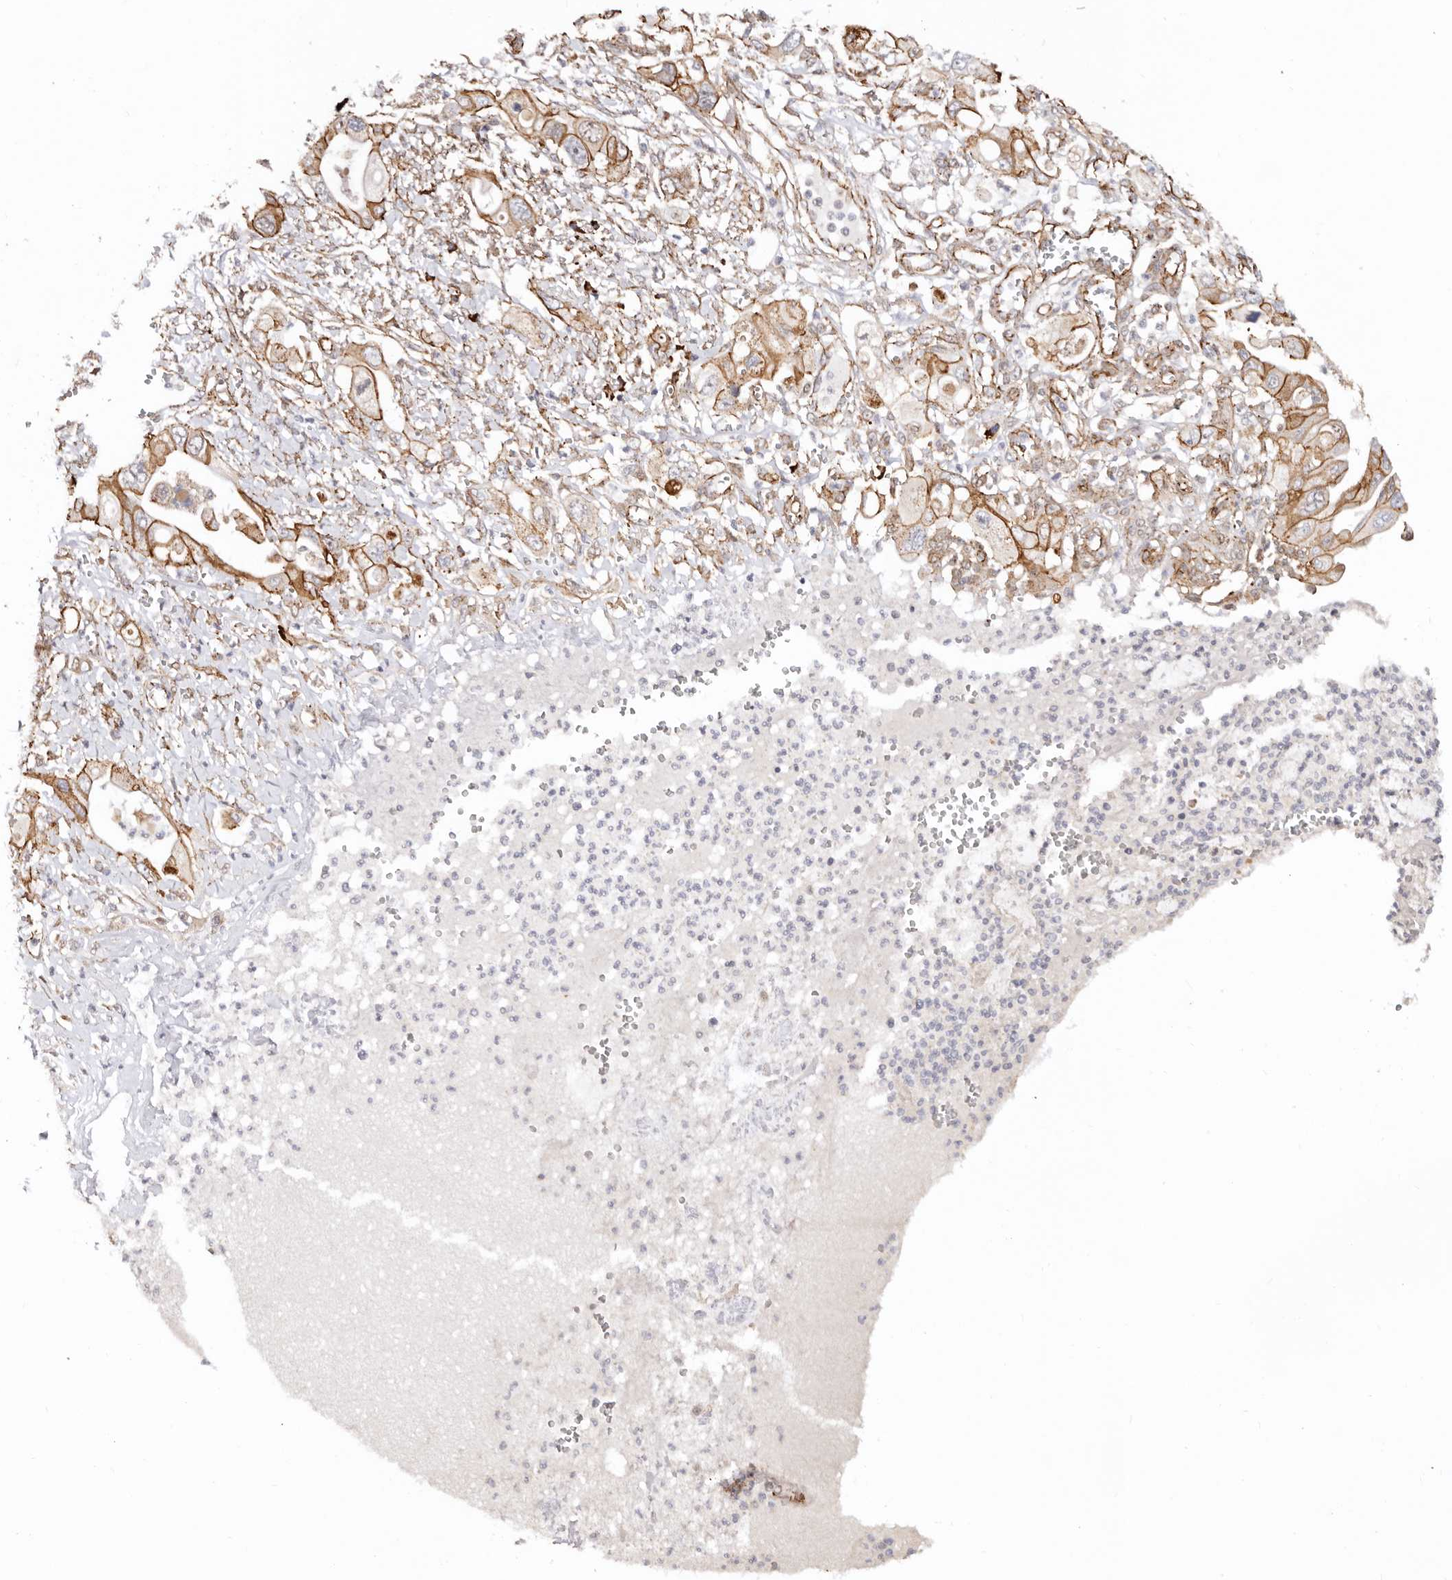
{"staining": {"intensity": "strong", "quantity": ">75%", "location": "cytoplasmic/membranous"}, "tissue": "pancreatic cancer", "cell_type": "Tumor cells", "image_type": "cancer", "snomed": [{"axis": "morphology", "description": "Adenocarcinoma, NOS"}, {"axis": "topography", "description": "Pancreas"}], "caption": "This micrograph reveals IHC staining of adenocarcinoma (pancreatic), with high strong cytoplasmic/membranous expression in about >75% of tumor cells.", "gene": "CTNNB1", "patient": {"sex": "male", "age": 68}}